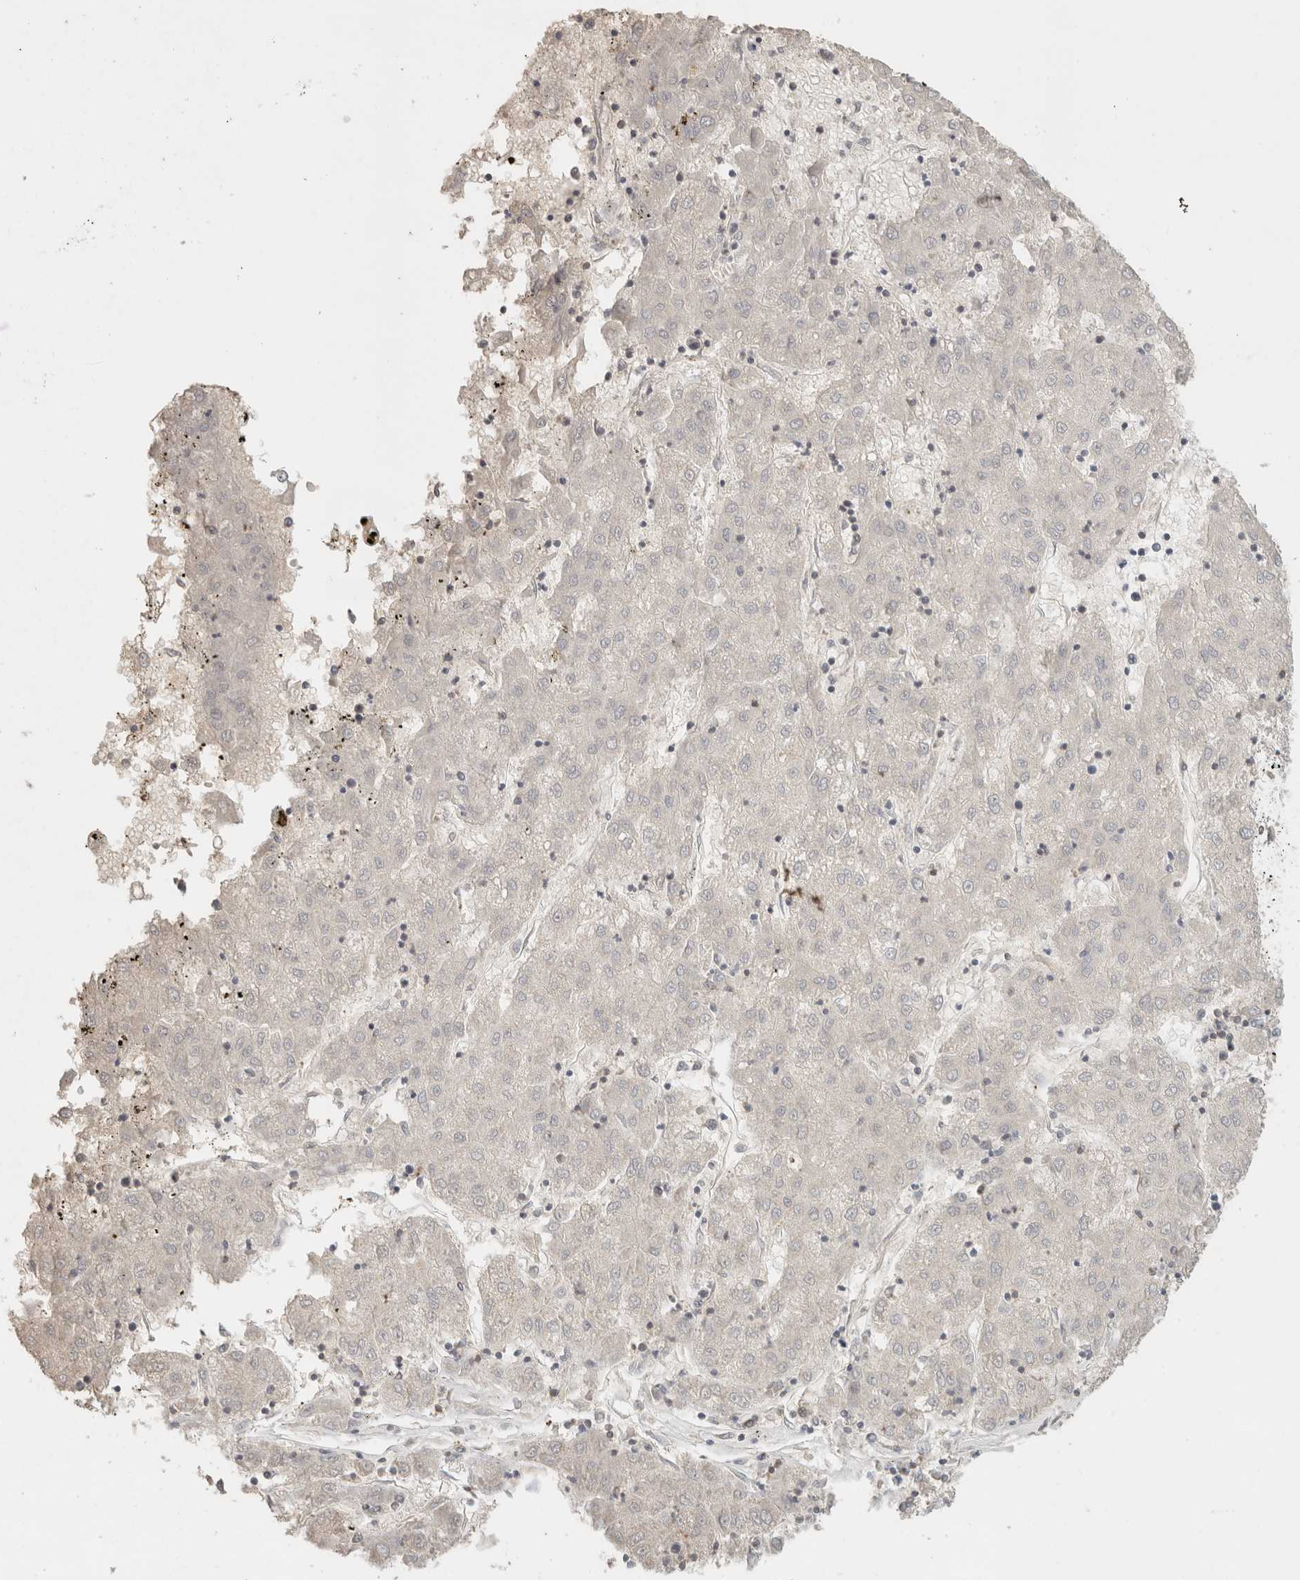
{"staining": {"intensity": "negative", "quantity": "none", "location": "none"}, "tissue": "liver cancer", "cell_type": "Tumor cells", "image_type": "cancer", "snomed": [{"axis": "morphology", "description": "Carcinoma, Hepatocellular, NOS"}, {"axis": "topography", "description": "Liver"}], "caption": "High magnification brightfield microscopy of hepatocellular carcinoma (liver) stained with DAB (brown) and counterstained with hematoxylin (blue): tumor cells show no significant expression.", "gene": "TRAT1", "patient": {"sex": "male", "age": 72}}